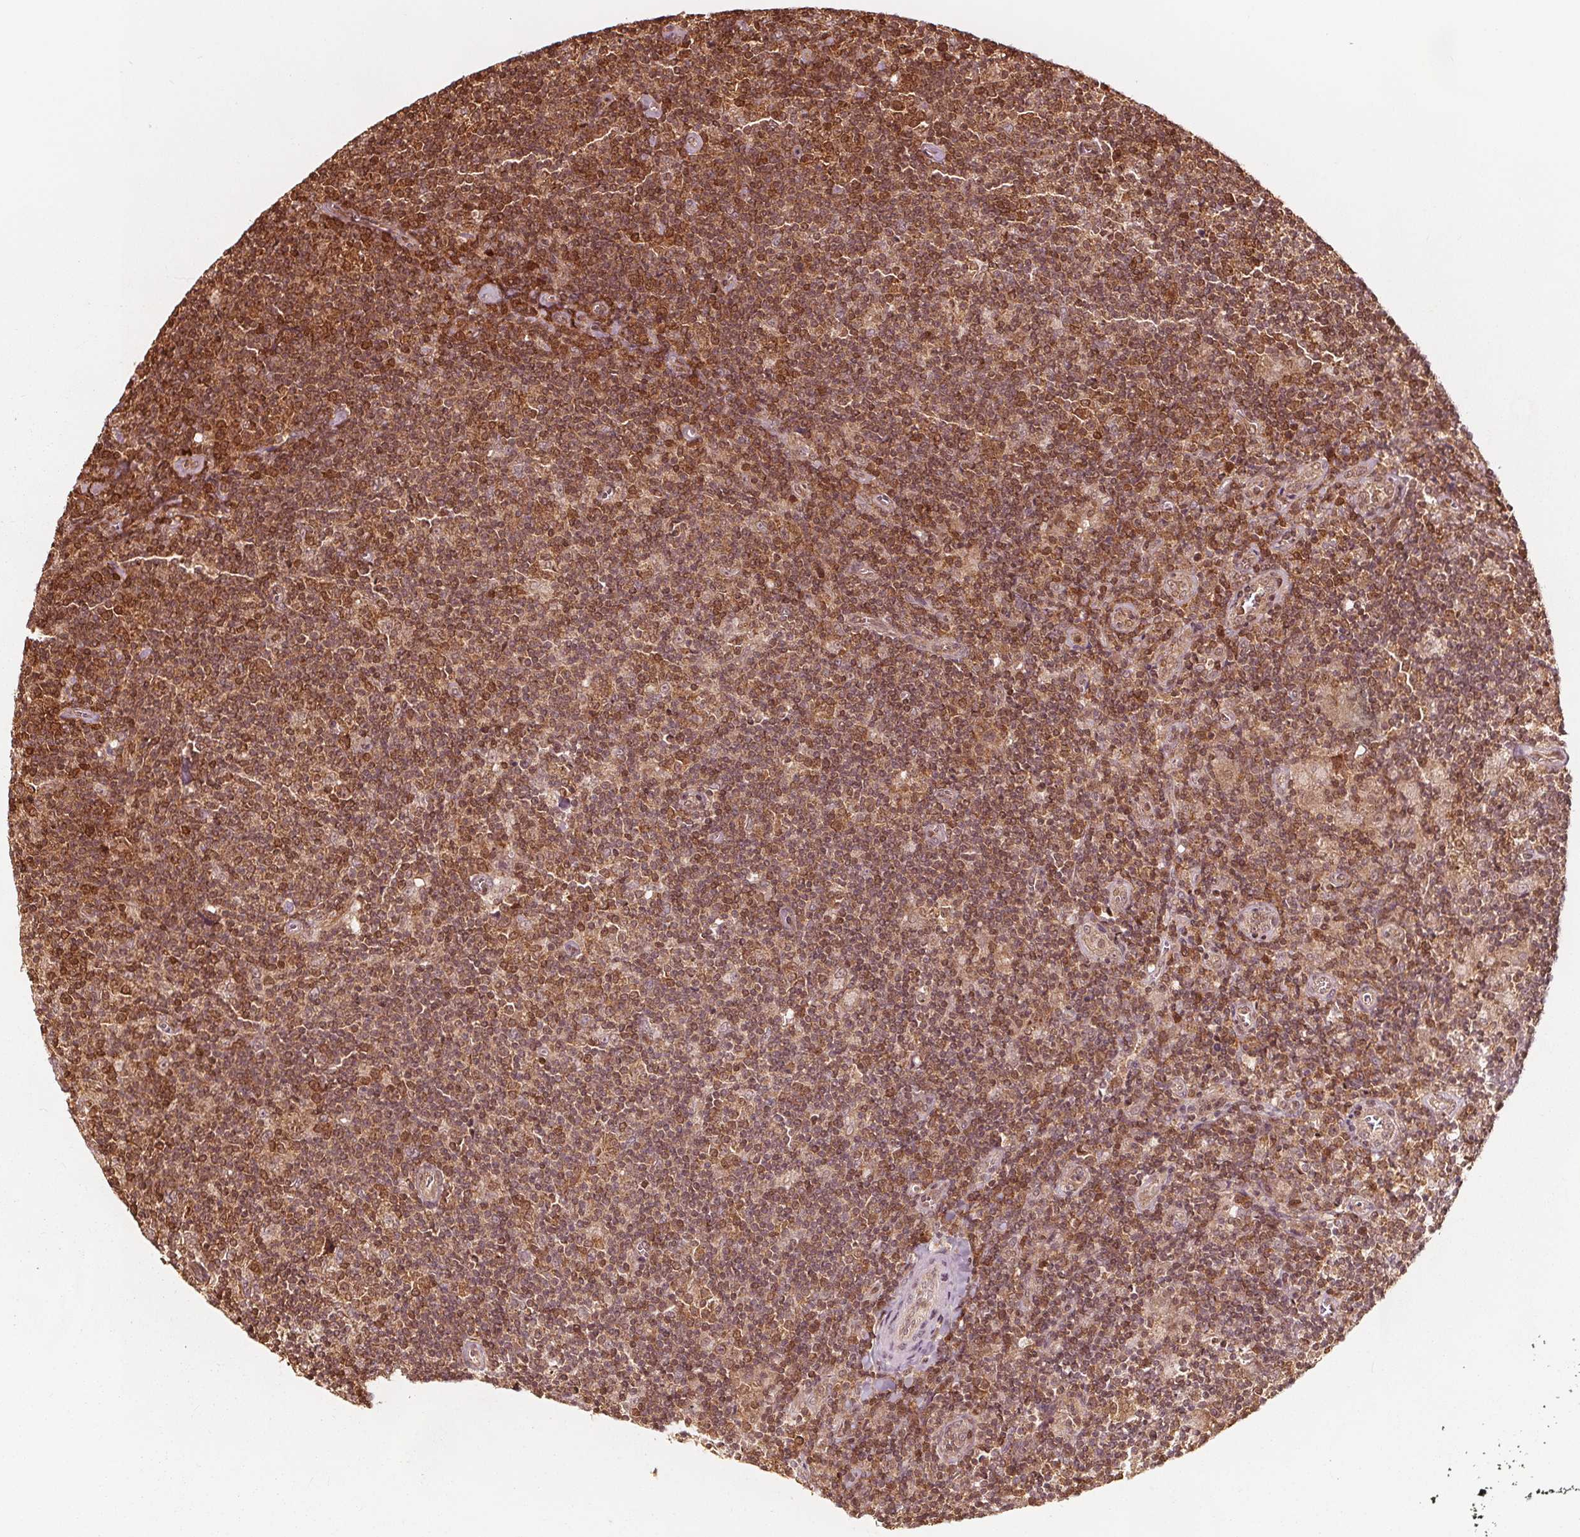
{"staining": {"intensity": "moderate", "quantity": ">75%", "location": "cytoplasmic/membranous,nuclear"}, "tissue": "lymphoma", "cell_type": "Tumor cells", "image_type": "cancer", "snomed": [{"axis": "morphology", "description": "Hodgkin's disease, NOS"}, {"axis": "topography", "description": "Lymph node"}], "caption": "IHC image of neoplastic tissue: lymphoma stained using immunohistochemistry (IHC) shows medium levels of moderate protein expression localized specifically in the cytoplasmic/membranous and nuclear of tumor cells, appearing as a cytoplasmic/membranous and nuclear brown color.", "gene": "AIP", "patient": {"sex": "male", "age": 40}}